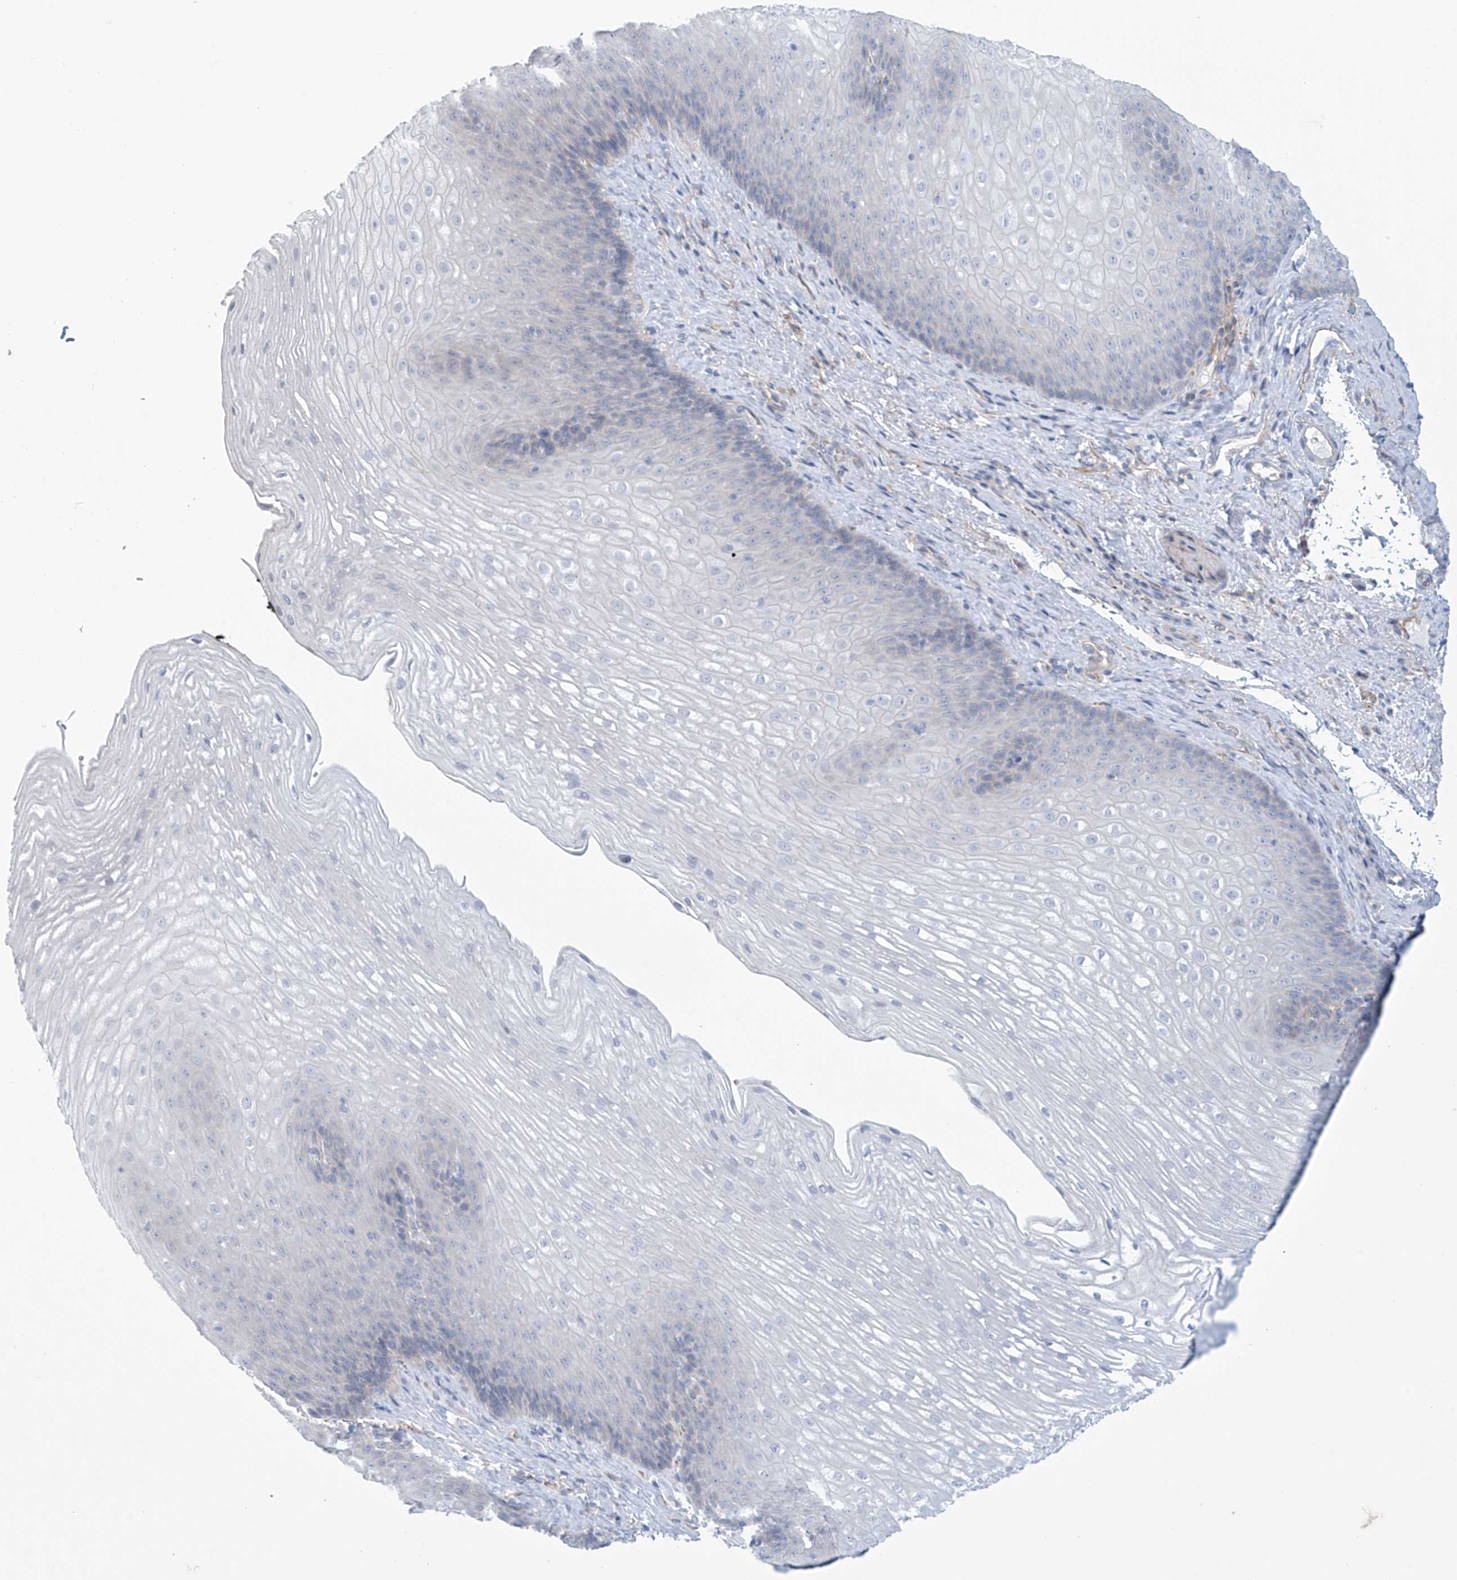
{"staining": {"intensity": "negative", "quantity": "none", "location": "none"}, "tissue": "esophagus", "cell_type": "Squamous epithelial cells", "image_type": "normal", "snomed": [{"axis": "morphology", "description": "Normal tissue, NOS"}, {"axis": "topography", "description": "Esophagus"}], "caption": "Immunohistochemistry histopathology image of normal esophagus: esophagus stained with DAB (3,3'-diaminobenzidine) exhibits no significant protein positivity in squamous epithelial cells.", "gene": "ABHD13", "patient": {"sex": "female", "age": 66}}